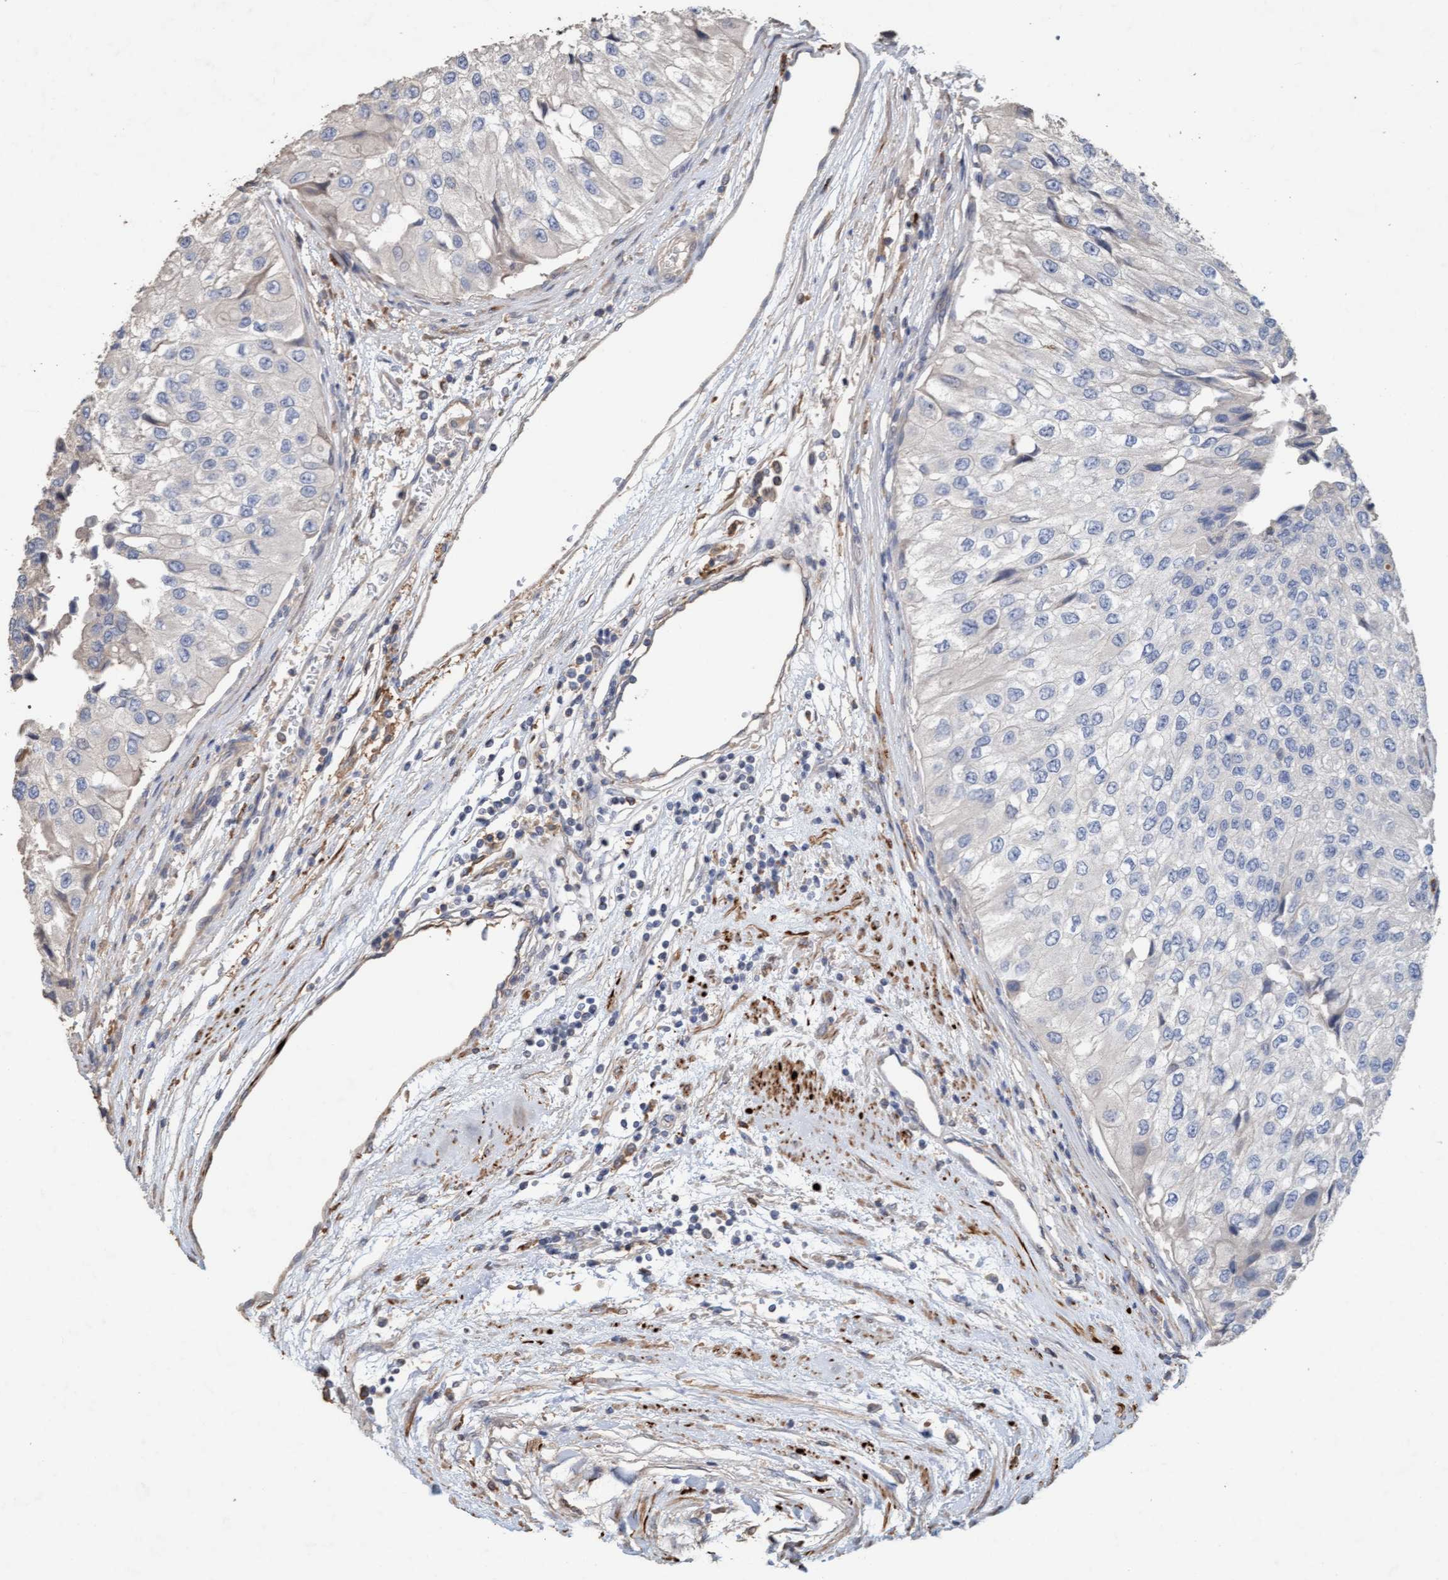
{"staining": {"intensity": "negative", "quantity": "none", "location": "none"}, "tissue": "urothelial cancer", "cell_type": "Tumor cells", "image_type": "cancer", "snomed": [{"axis": "morphology", "description": "Urothelial carcinoma, High grade"}, {"axis": "topography", "description": "Kidney"}, {"axis": "topography", "description": "Urinary bladder"}], "caption": "Human urothelial cancer stained for a protein using immunohistochemistry (IHC) reveals no staining in tumor cells.", "gene": "LONRF1", "patient": {"sex": "male", "age": 77}}